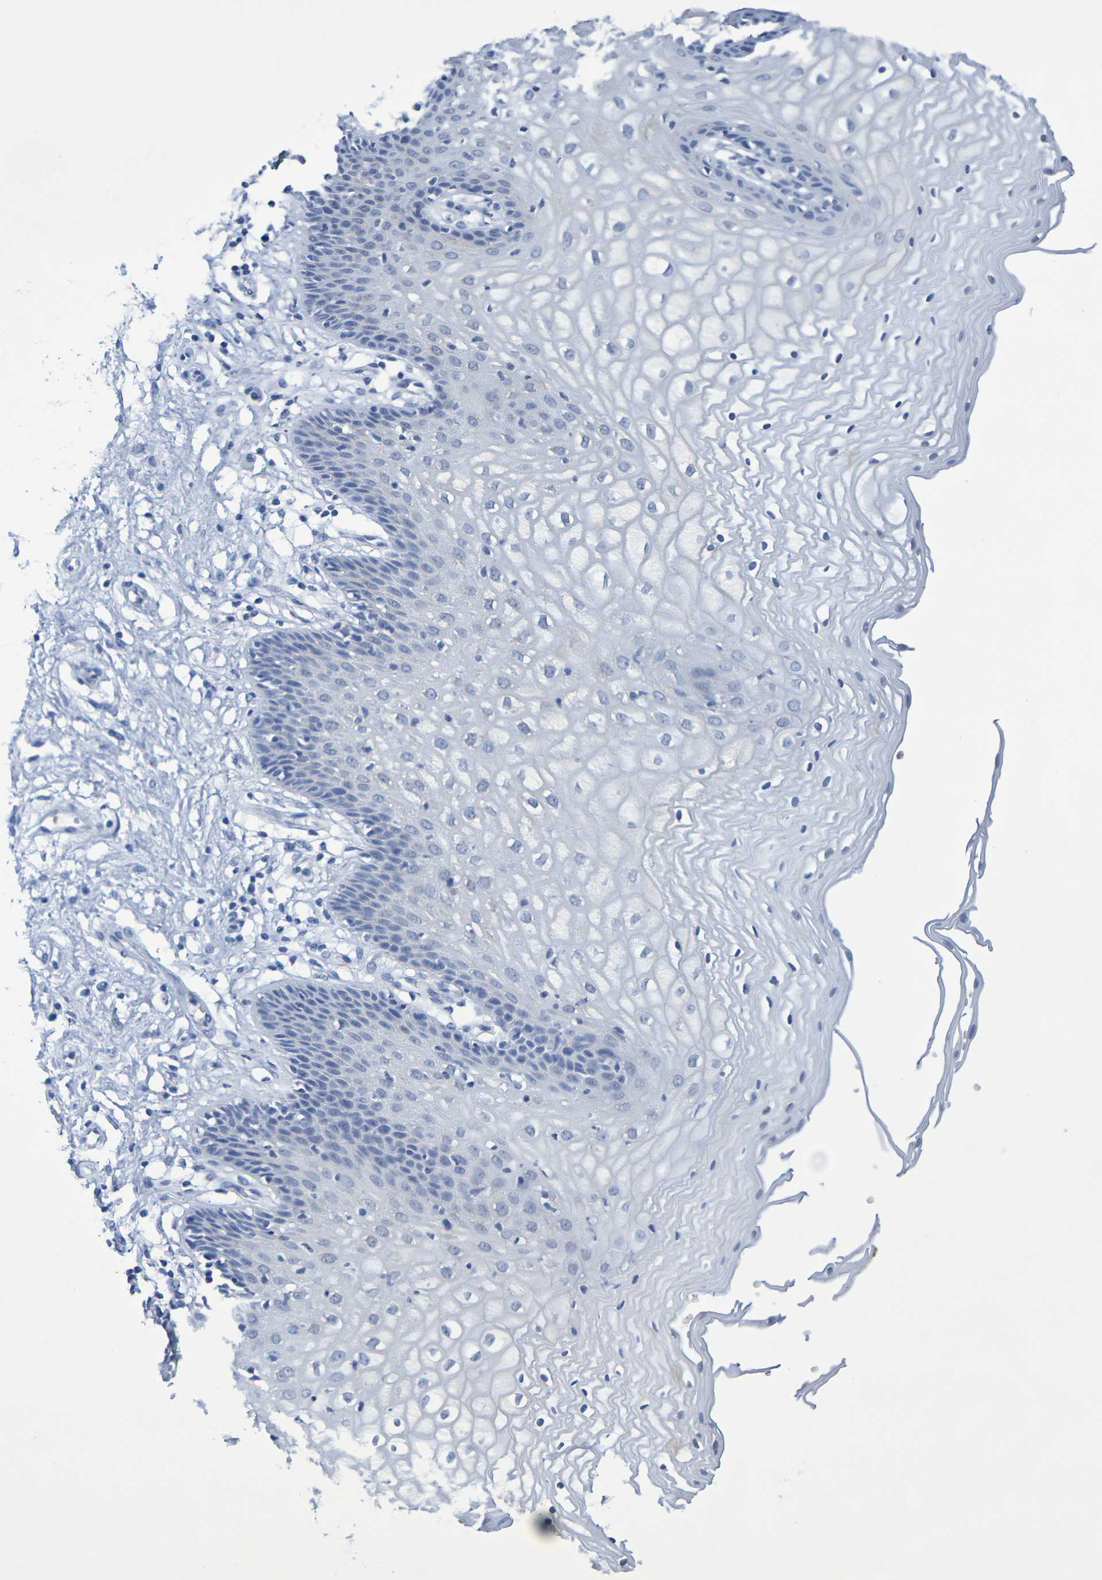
{"staining": {"intensity": "moderate", "quantity": "25%-75%", "location": "cytoplasmic/membranous"}, "tissue": "vagina", "cell_type": "Squamous epithelial cells", "image_type": "normal", "snomed": [{"axis": "morphology", "description": "Normal tissue, NOS"}, {"axis": "topography", "description": "Vagina"}], "caption": "The image demonstrates immunohistochemical staining of unremarkable vagina. There is moderate cytoplasmic/membranous staining is appreciated in approximately 25%-75% of squamous epithelial cells. (Brightfield microscopy of DAB IHC at high magnification).", "gene": "CHRNB1", "patient": {"sex": "female", "age": 34}}